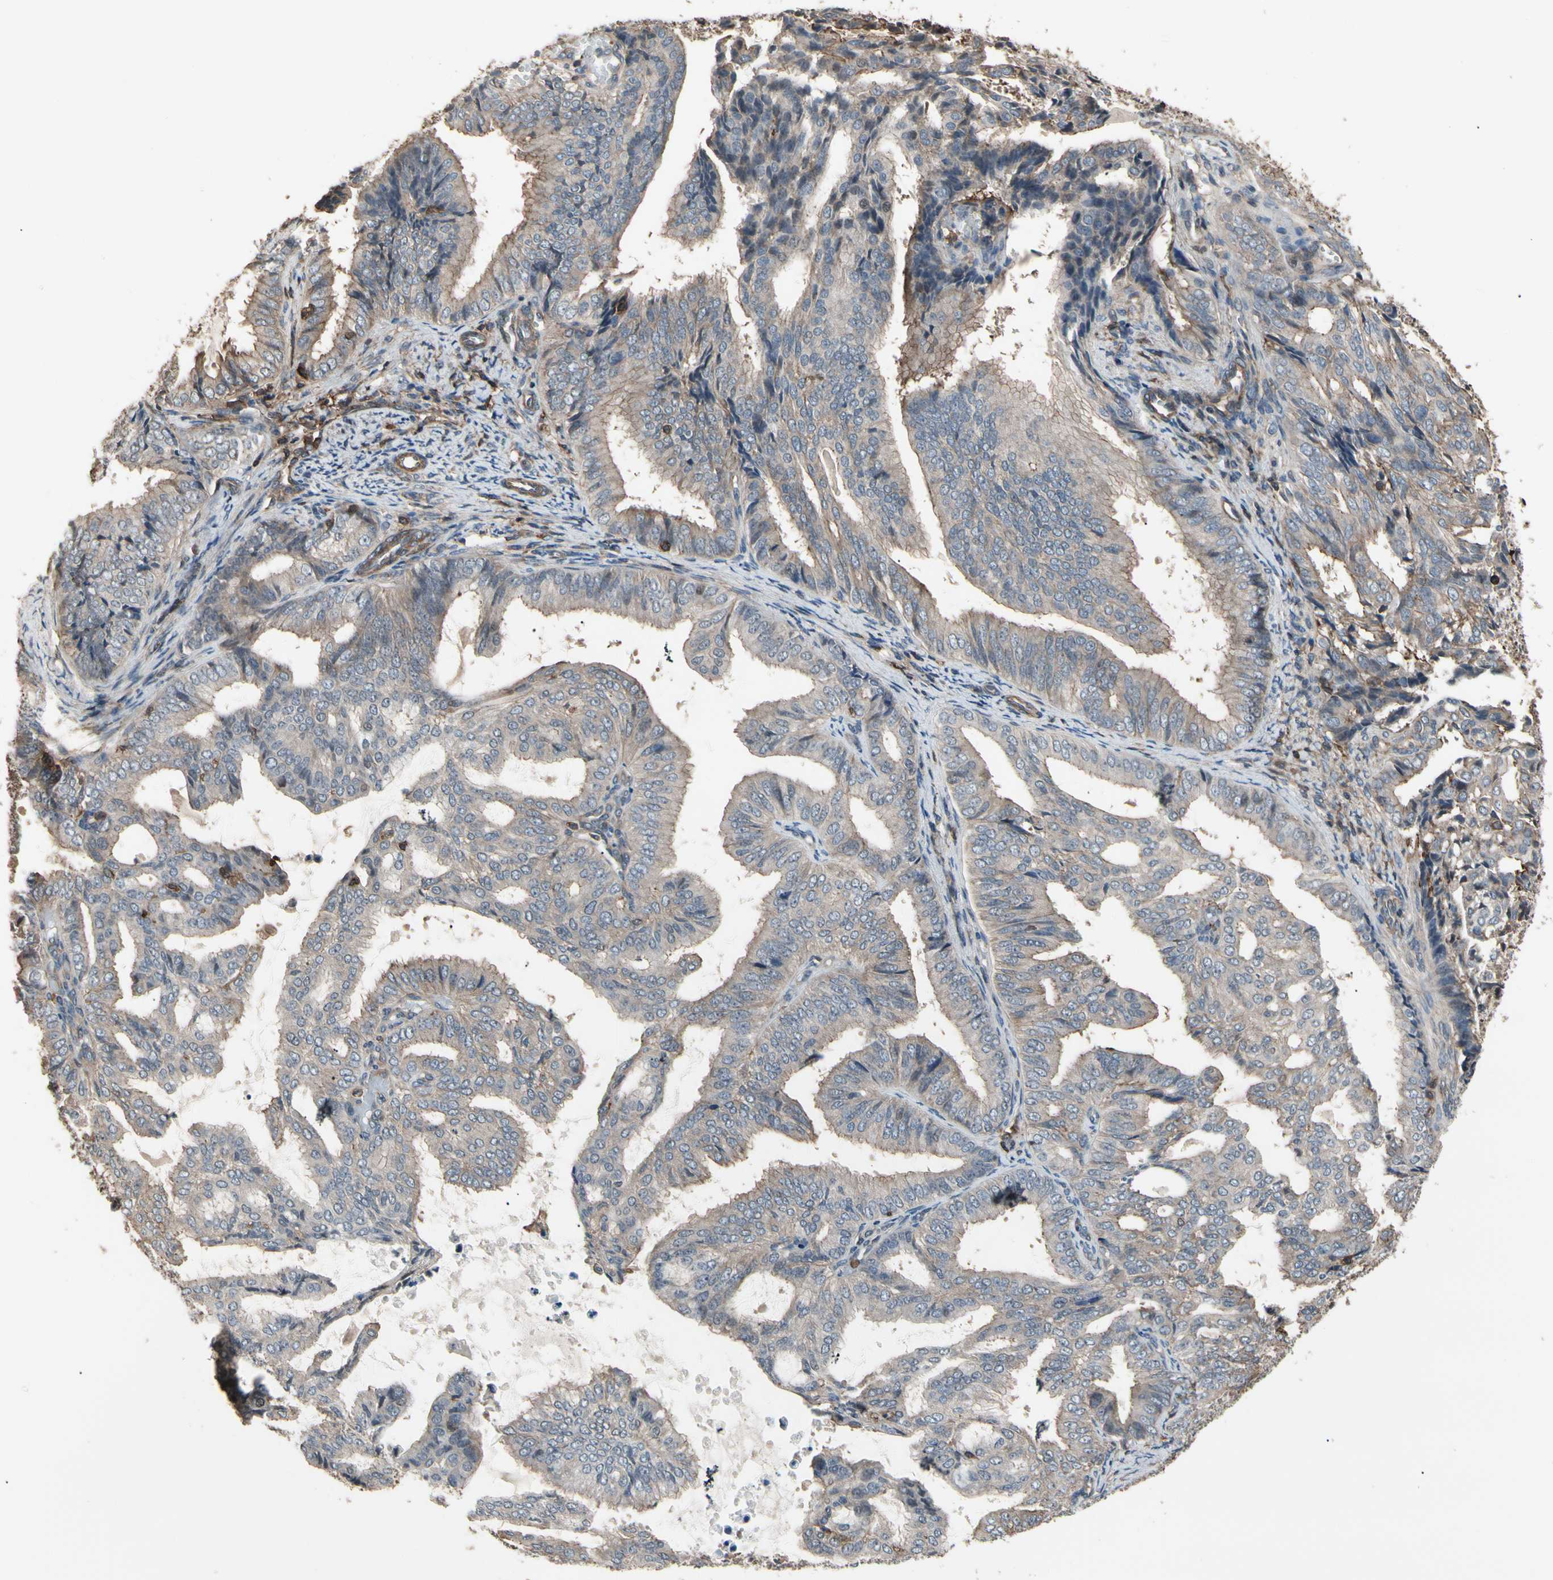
{"staining": {"intensity": "weak", "quantity": "25%-75%", "location": "cytoplasmic/membranous"}, "tissue": "endometrial cancer", "cell_type": "Tumor cells", "image_type": "cancer", "snomed": [{"axis": "morphology", "description": "Adenocarcinoma, NOS"}, {"axis": "topography", "description": "Endometrium"}], "caption": "A photomicrograph of endometrial cancer stained for a protein displays weak cytoplasmic/membranous brown staining in tumor cells.", "gene": "MAPK13", "patient": {"sex": "female", "age": 58}}